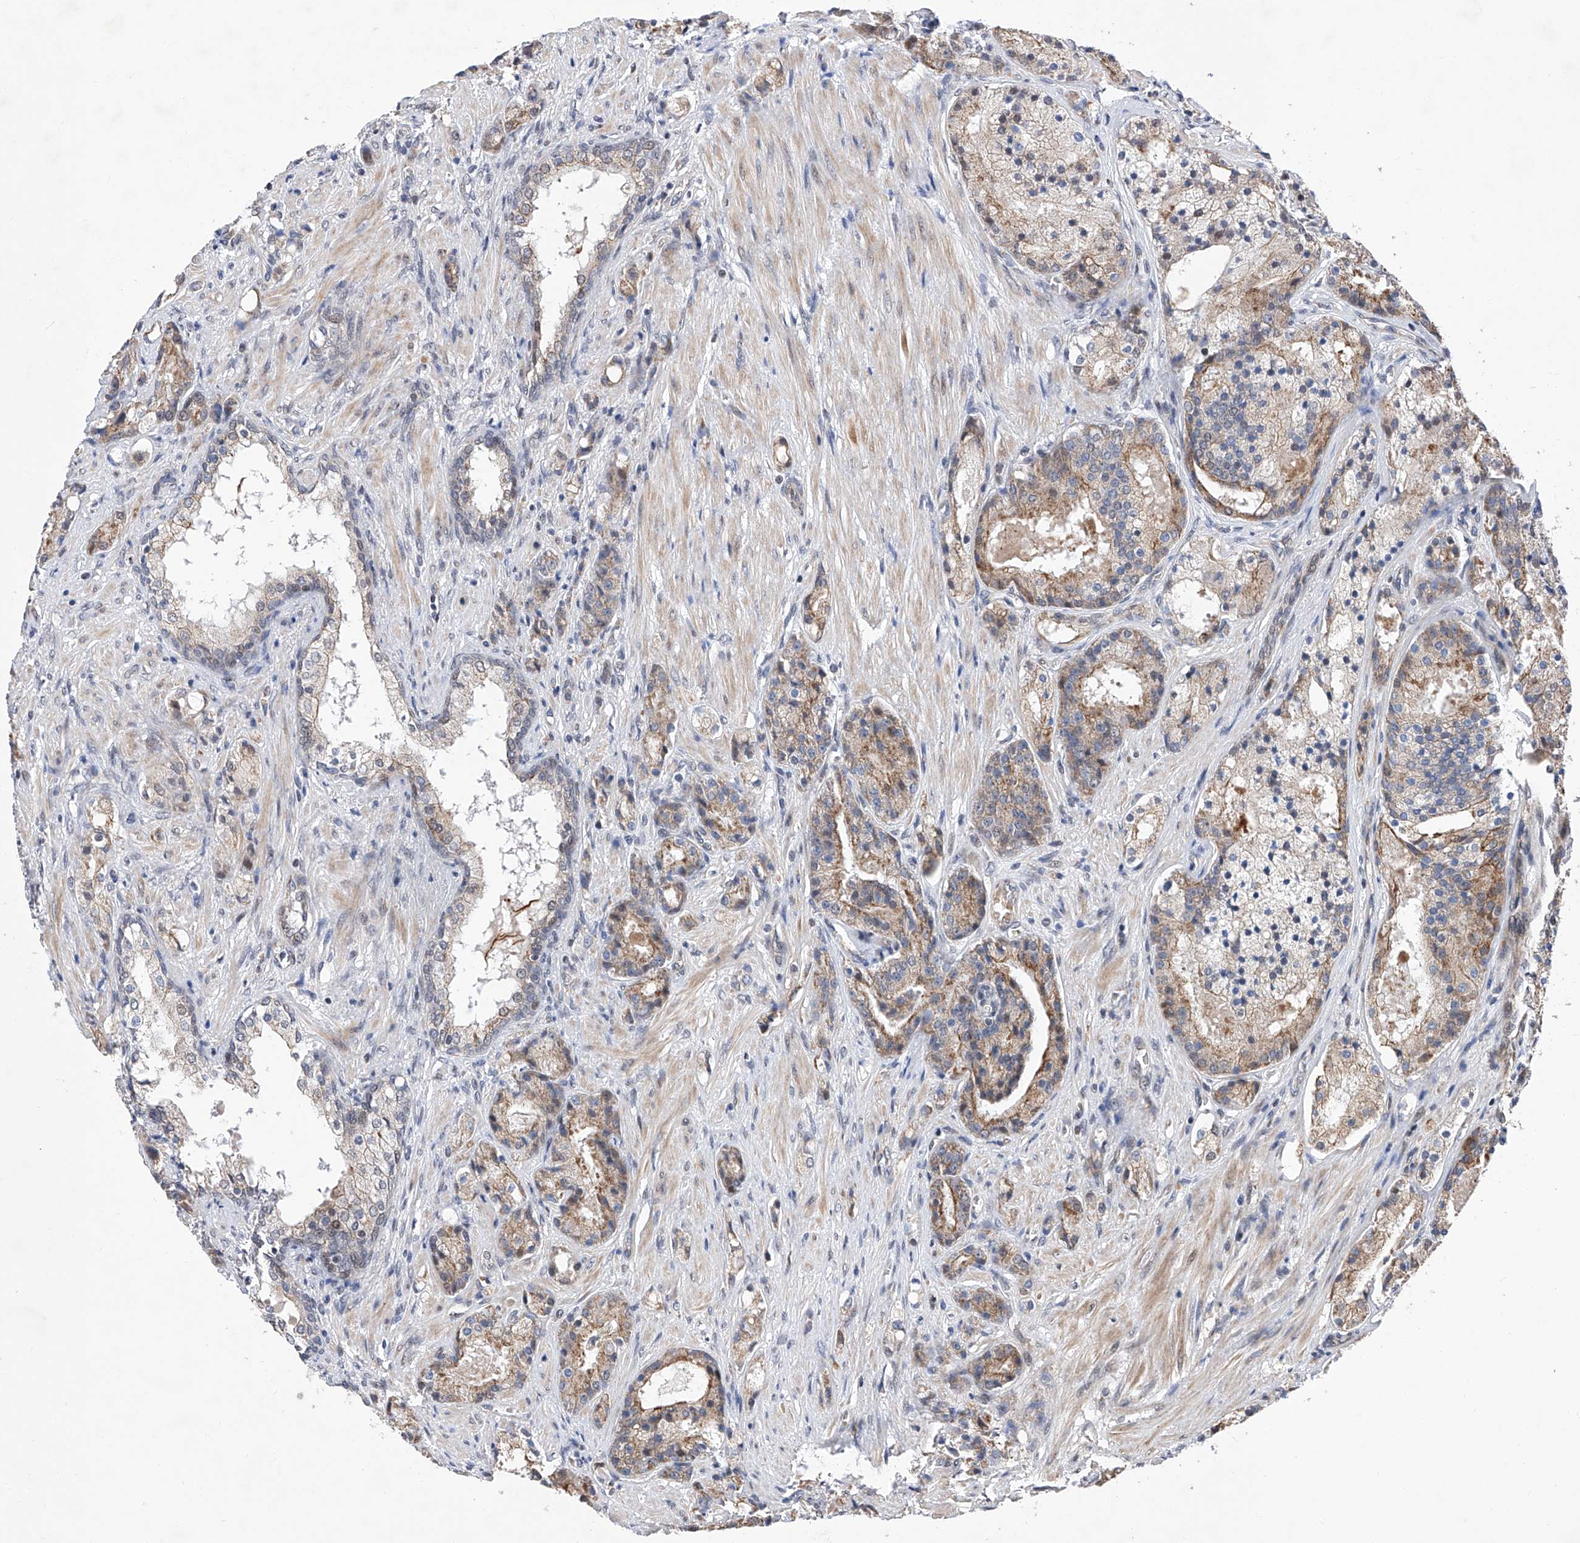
{"staining": {"intensity": "moderate", "quantity": "<25%", "location": "cytoplasmic/membranous"}, "tissue": "prostate cancer", "cell_type": "Tumor cells", "image_type": "cancer", "snomed": [{"axis": "morphology", "description": "Adenocarcinoma, High grade"}, {"axis": "topography", "description": "Prostate"}], "caption": "A histopathology image of prostate cancer (high-grade adenocarcinoma) stained for a protein shows moderate cytoplasmic/membranous brown staining in tumor cells.", "gene": "FARP2", "patient": {"sex": "male", "age": 60}}